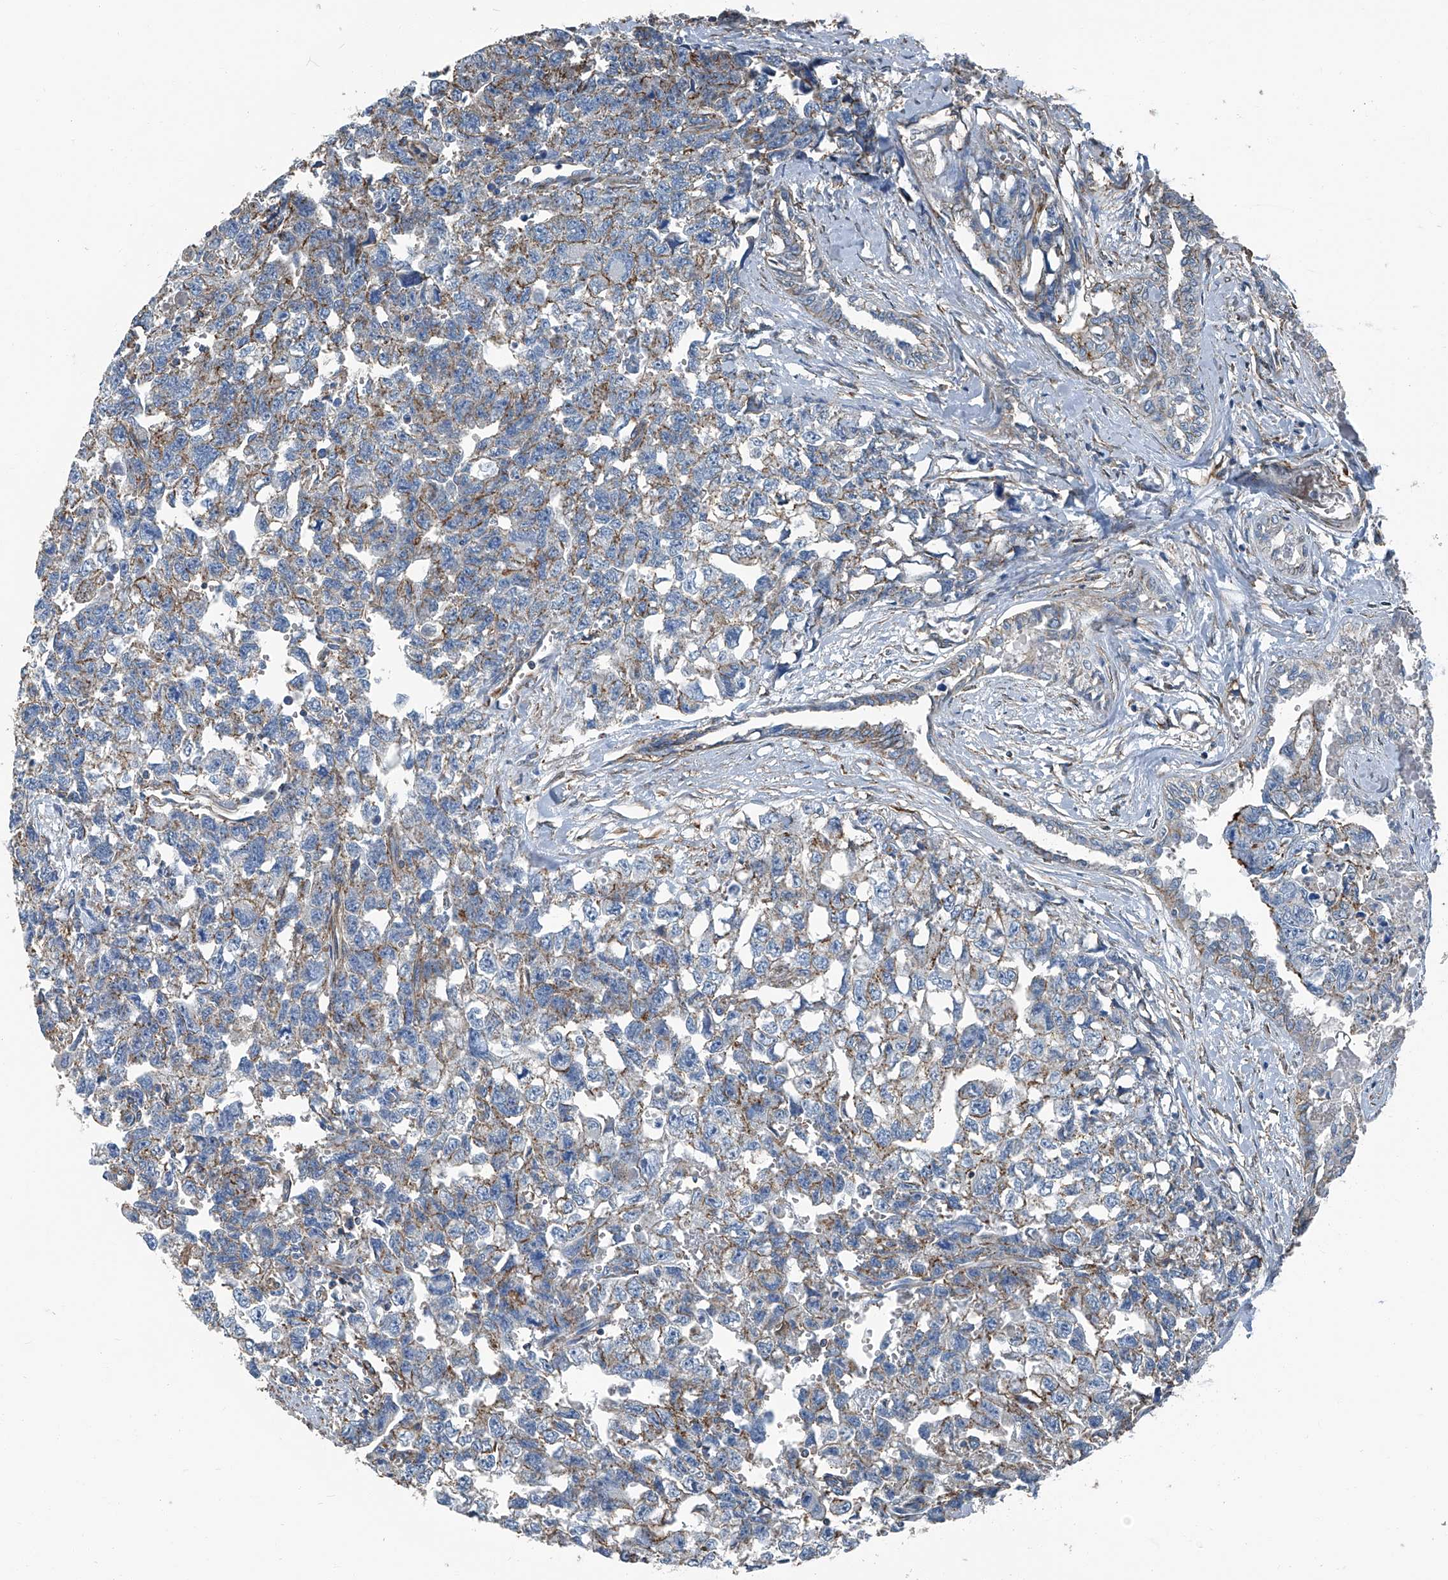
{"staining": {"intensity": "weak", "quantity": "25%-75%", "location": "cytoplasmic/membranous"}, "tissue": "testis cancer", "cell_type": "Tumor cells", "image_type": "cancer", "snomed": [{"axis": "morphology", "description": "Carcinoma, Embryonal, NOS"}, {"axis": "topography", "description": "Testis"}], "caption": "There is low levels of weak cytoplasmic/membranous expression in tumor cells of testis embryonal carcinoma, as demonstrated by immunohistochemical staining (brown color).", "gene": "SEPTIN7", "patient": {"sex": "male", "age": 31}}